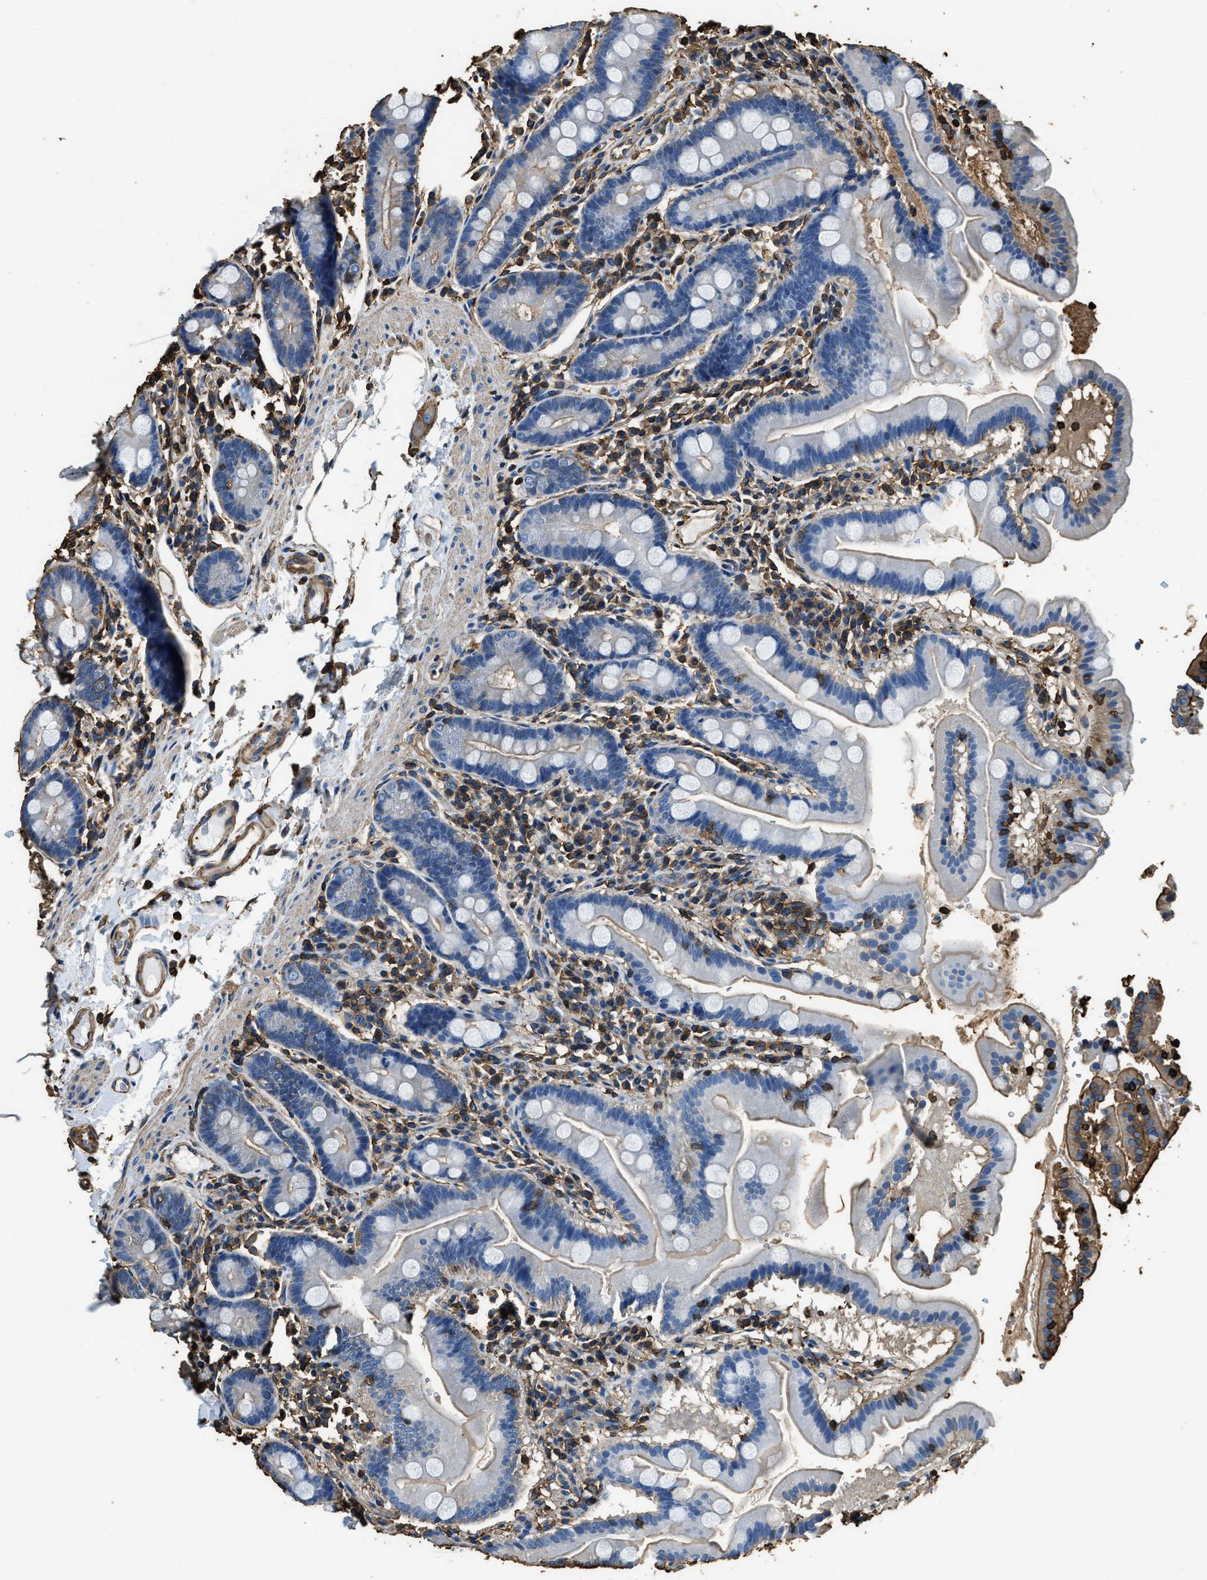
{"staining": {"intensity": "moderate", "quantity": "25%-75%", "location": "cytoplasmic/membranous"}, "tissue": "duodenum", "cell_type": "Glandular cells", "image_type": "normal", "snomed": [{"axis": "morphology", "description": "Normal tissue, NOS"}, {"axis": "topography", "description": "Duodenum"}], "caption": "Moderate cytoplasmic/membranous expression for a protein is appreciated in approximately 25%-75% of glandular cells of normal duodenum using immunohistochemistry (IHC).", "gene": "ACCS", "patient": {"sex": "male", "age": 50}}